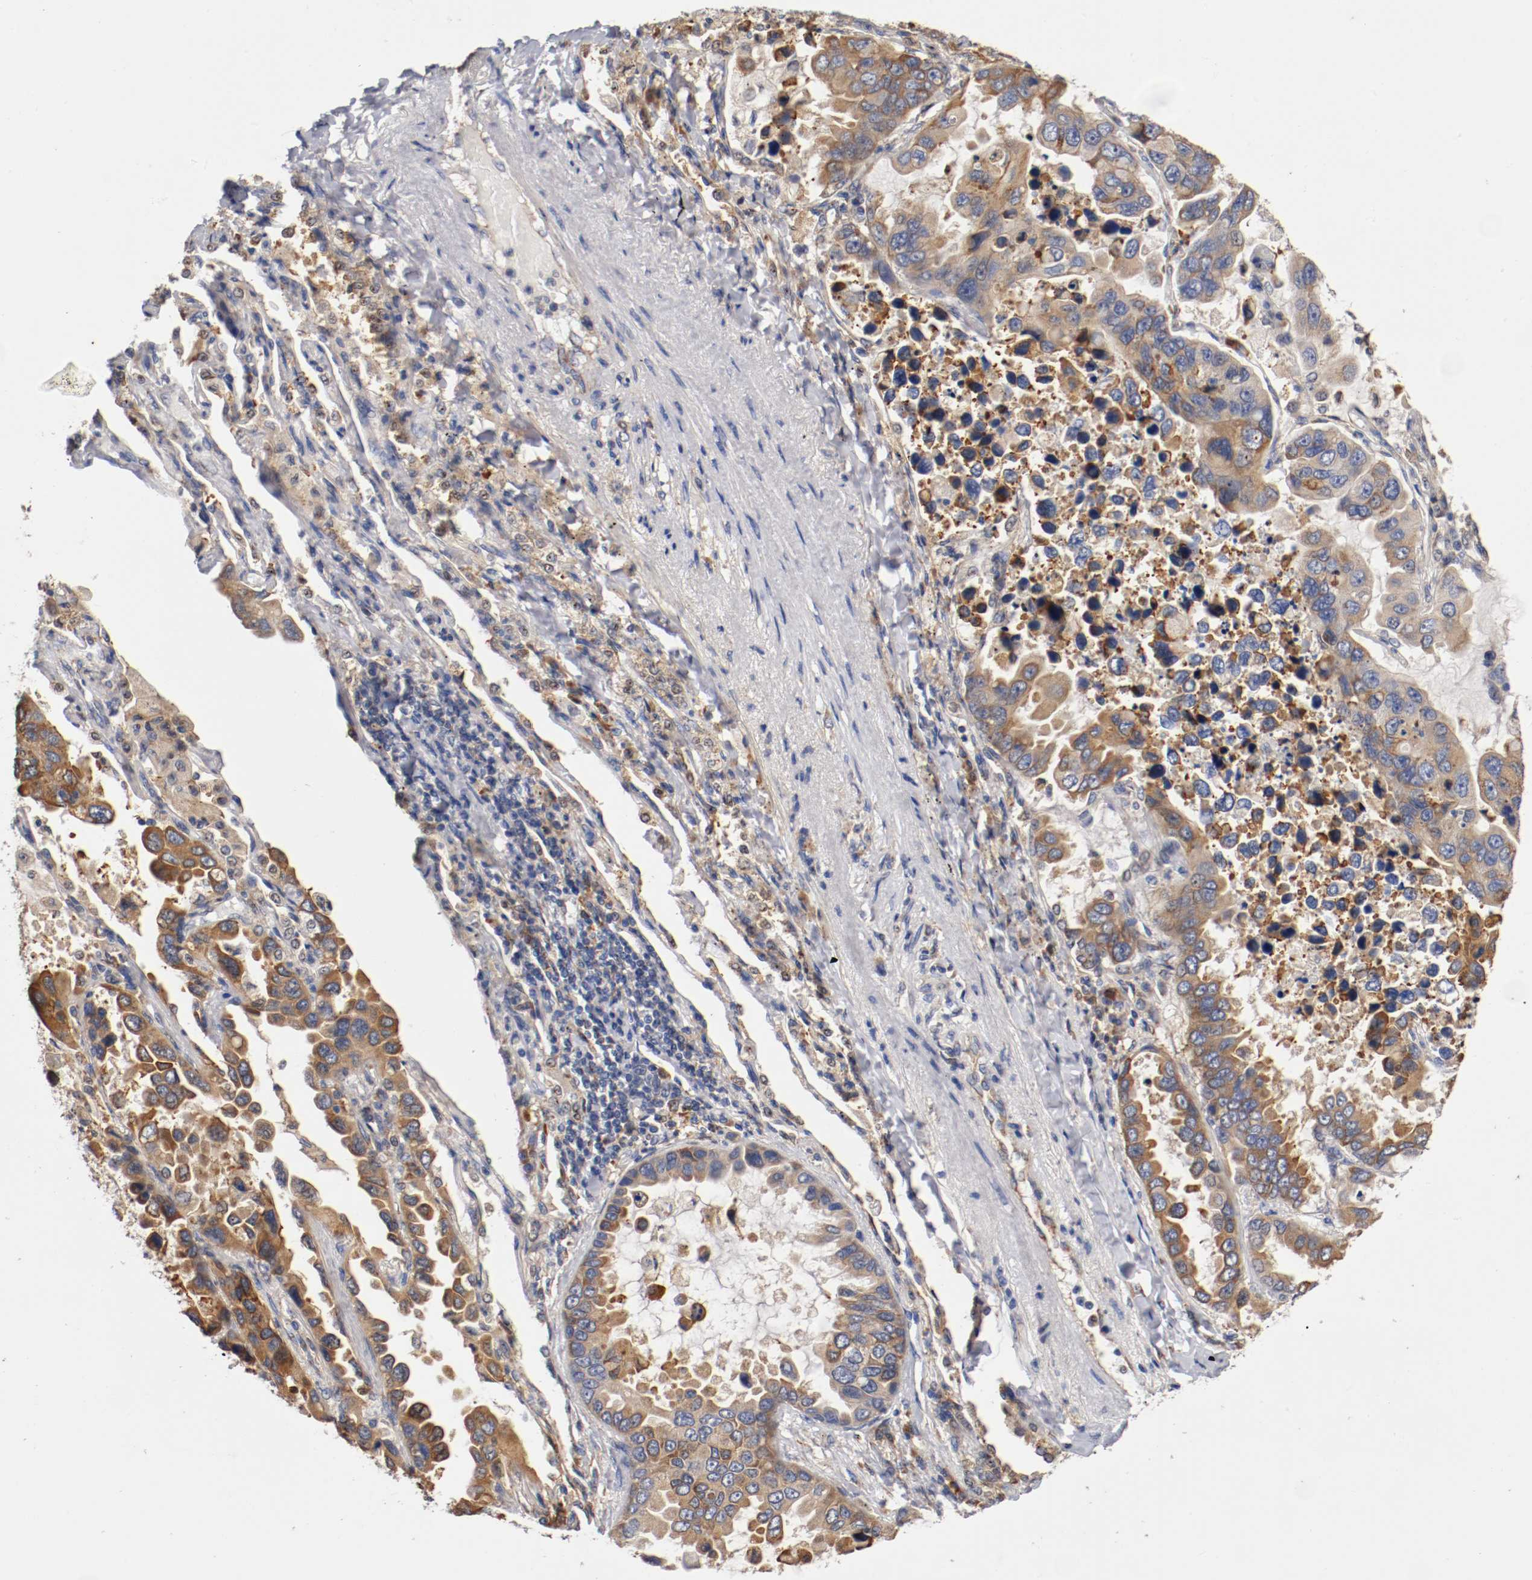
{"staining": {"intensity": "moderate", "quantity": ">75%", "location": "cytoplasmic/membranous"}, "tissue": "lung cancer", "cell_type": "Tumor cells", "image_type": "cancer", "snomed": [{"axis": "morphology", "description": "Adenocarcinoma, NOS"}, {"axis": "topography", "description": "Lung"}], "caption": "DAB immunohistochemical staining of lung cancer exhibits moderate cytoplasmic/membranous protein expression in about >75% of tumor cells. (DAB IHC, brown staining for protein, blue staining for nuclei).", "gene": "TNFSF13", "patient": {"sex": "male", "age": 64}}